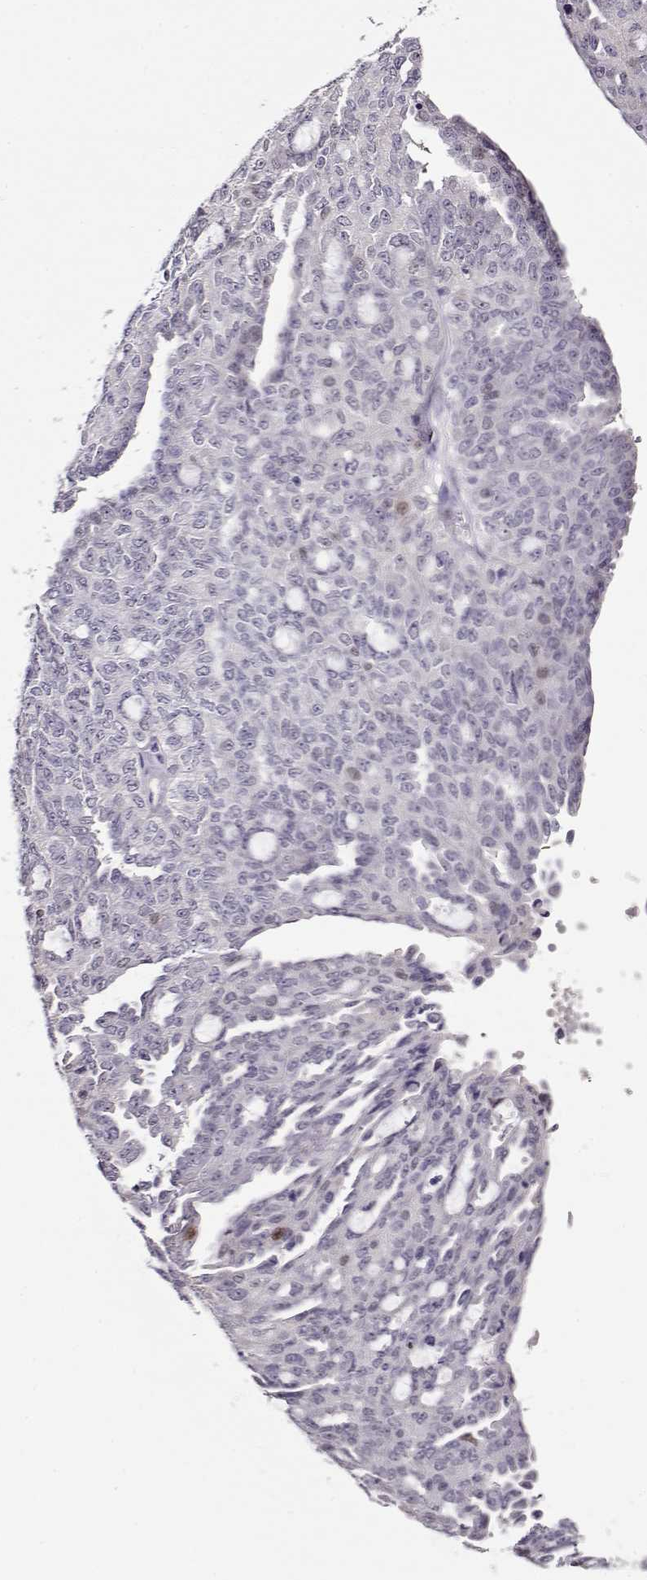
{"staining": {"intensity": "negative", "quantity": "none", "location": "none"}, "tissue": "ovarian cancer", "cell_type": "Tumor cells", "image_type": "cancer", "snomed": [{"axis": "morphology", "description": "Cystadenocarcinoma, serous, NOS"}, {"axis": "topography", "description": "Ovary"}], "caption": "There is no significant expression in tumor cells of ovarian cancer (serous cystadenocarcinoma). Brightfield microscopy of immunohistochemistry (IHC) stained with DAB (brown) and hematoxylin (blue), captured at high magnification.", "gene": "CCR8", "patient": {"sex": "female", "age": 71}}